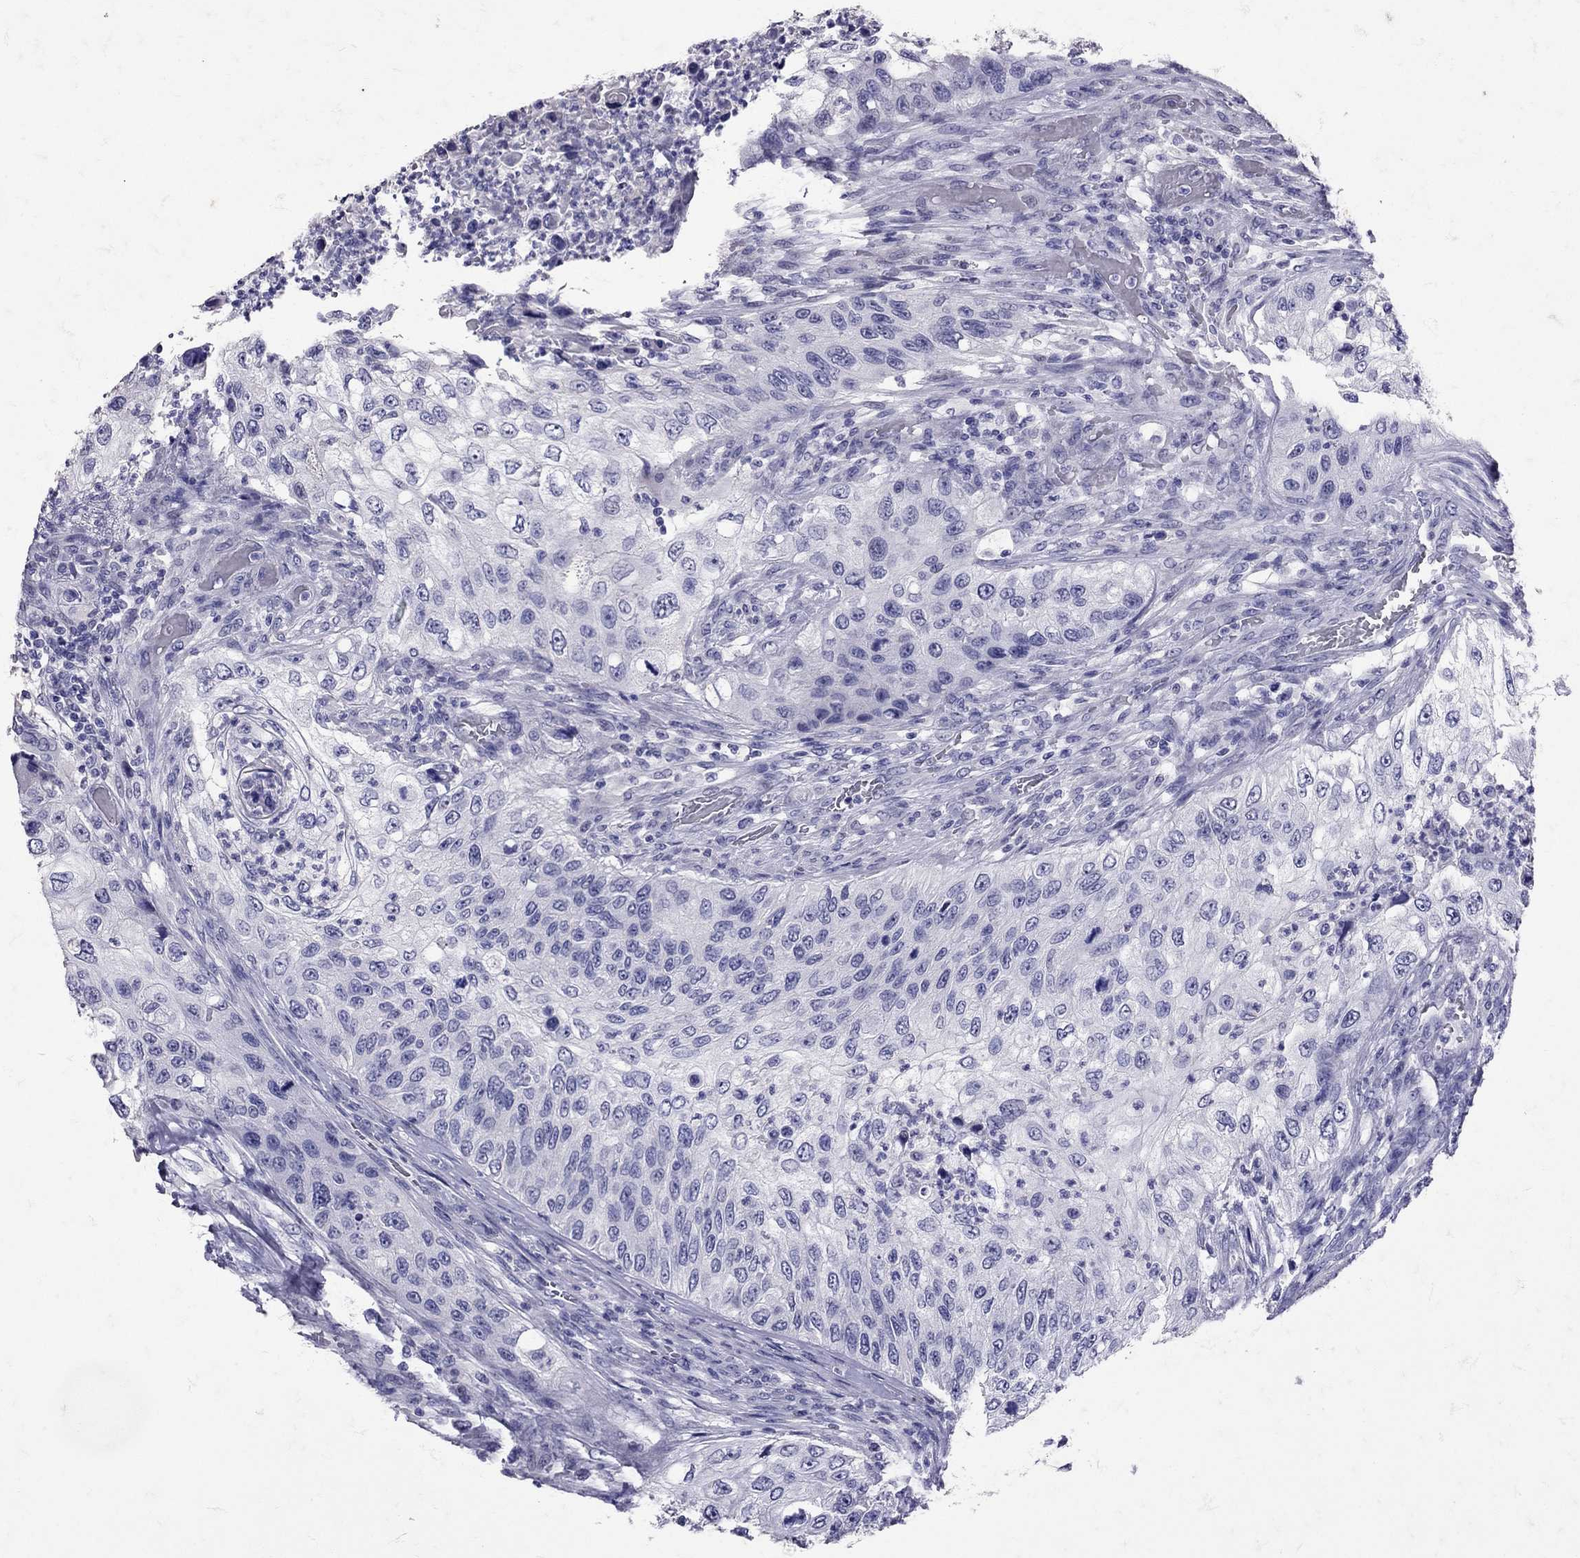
{"staining": {"intensity": "negative", "quantity": "none", "location": "none"}, "tissue": "urothelial cancer", "cell_type": "Tumor cells", "image_type": "cancer", "snomed": [{"axis": "morphology", "description": "Urothelial carcinoma, High grade"}, {"axis": "topography", "description": "Urinary bladder"}], "caption": "The immunohistochemistry (IHC) image has no significant positivity in tumor cells of high-grade urothelial carcinoma tissue.", "gene": "SST", "patient": {"sex": "female", "age": 60}}